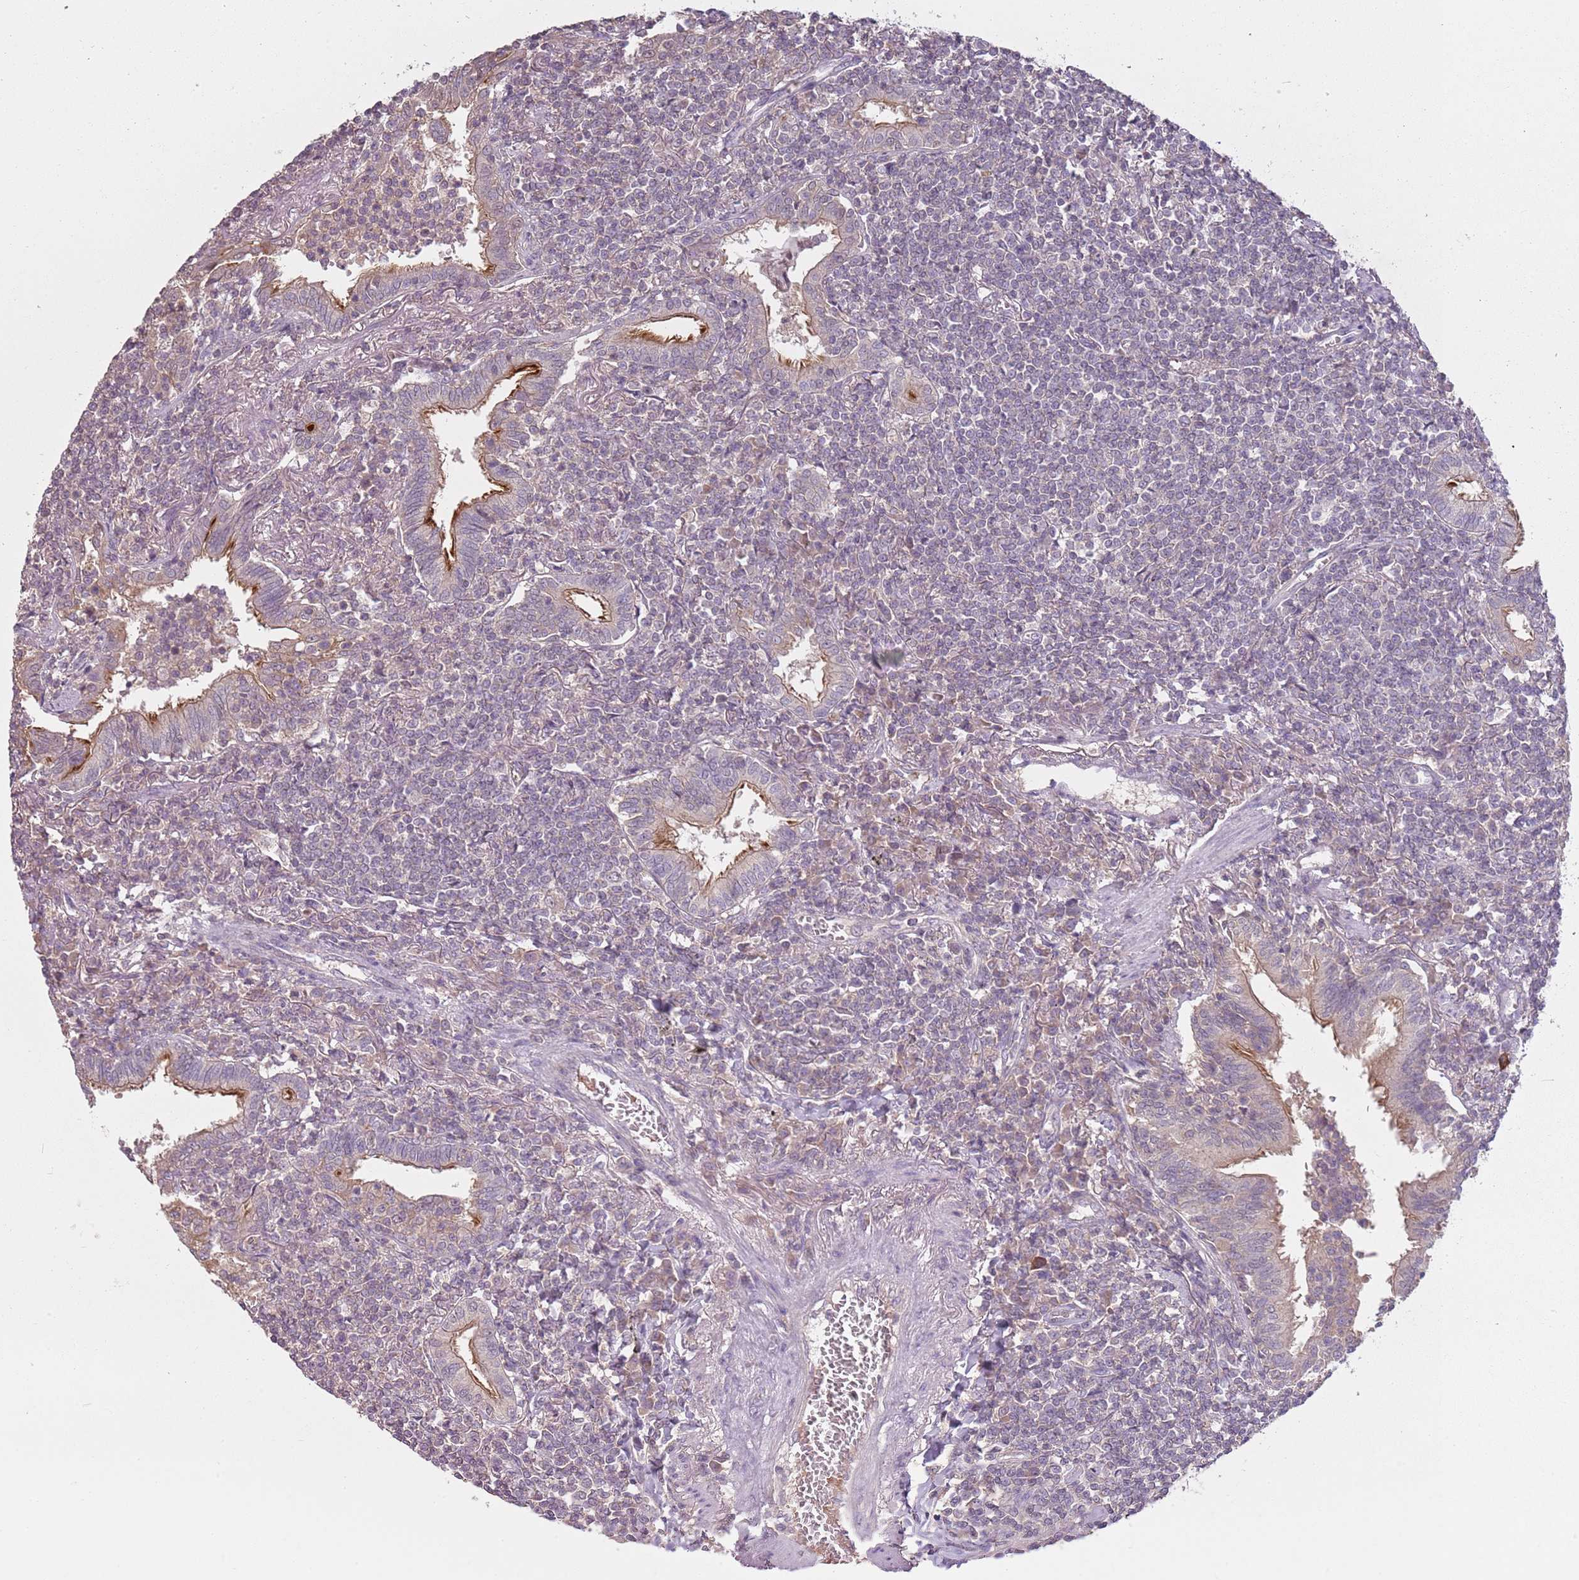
{"staining": {"intensity": "negative", "quantity": "none", "location": "none"}, "tissue": "lymphoma", "cell_type": "Tumor cells", "image_type": "cancer", "snomed": [{"axis": "morphology", "description": "Malignant lymphoma, non-Hodgkin's type, Low grade"}, {"axis": "topography", "description": "Lung"}], "caption": "This image is of lymphoma stained with immunohistochemistry to label a protein in brown with the nuclei are counter-stained blue. There is no positivity in tumor cells.", "gene": "TEKT4", "patient": {"sex": "female", "age": 71}}